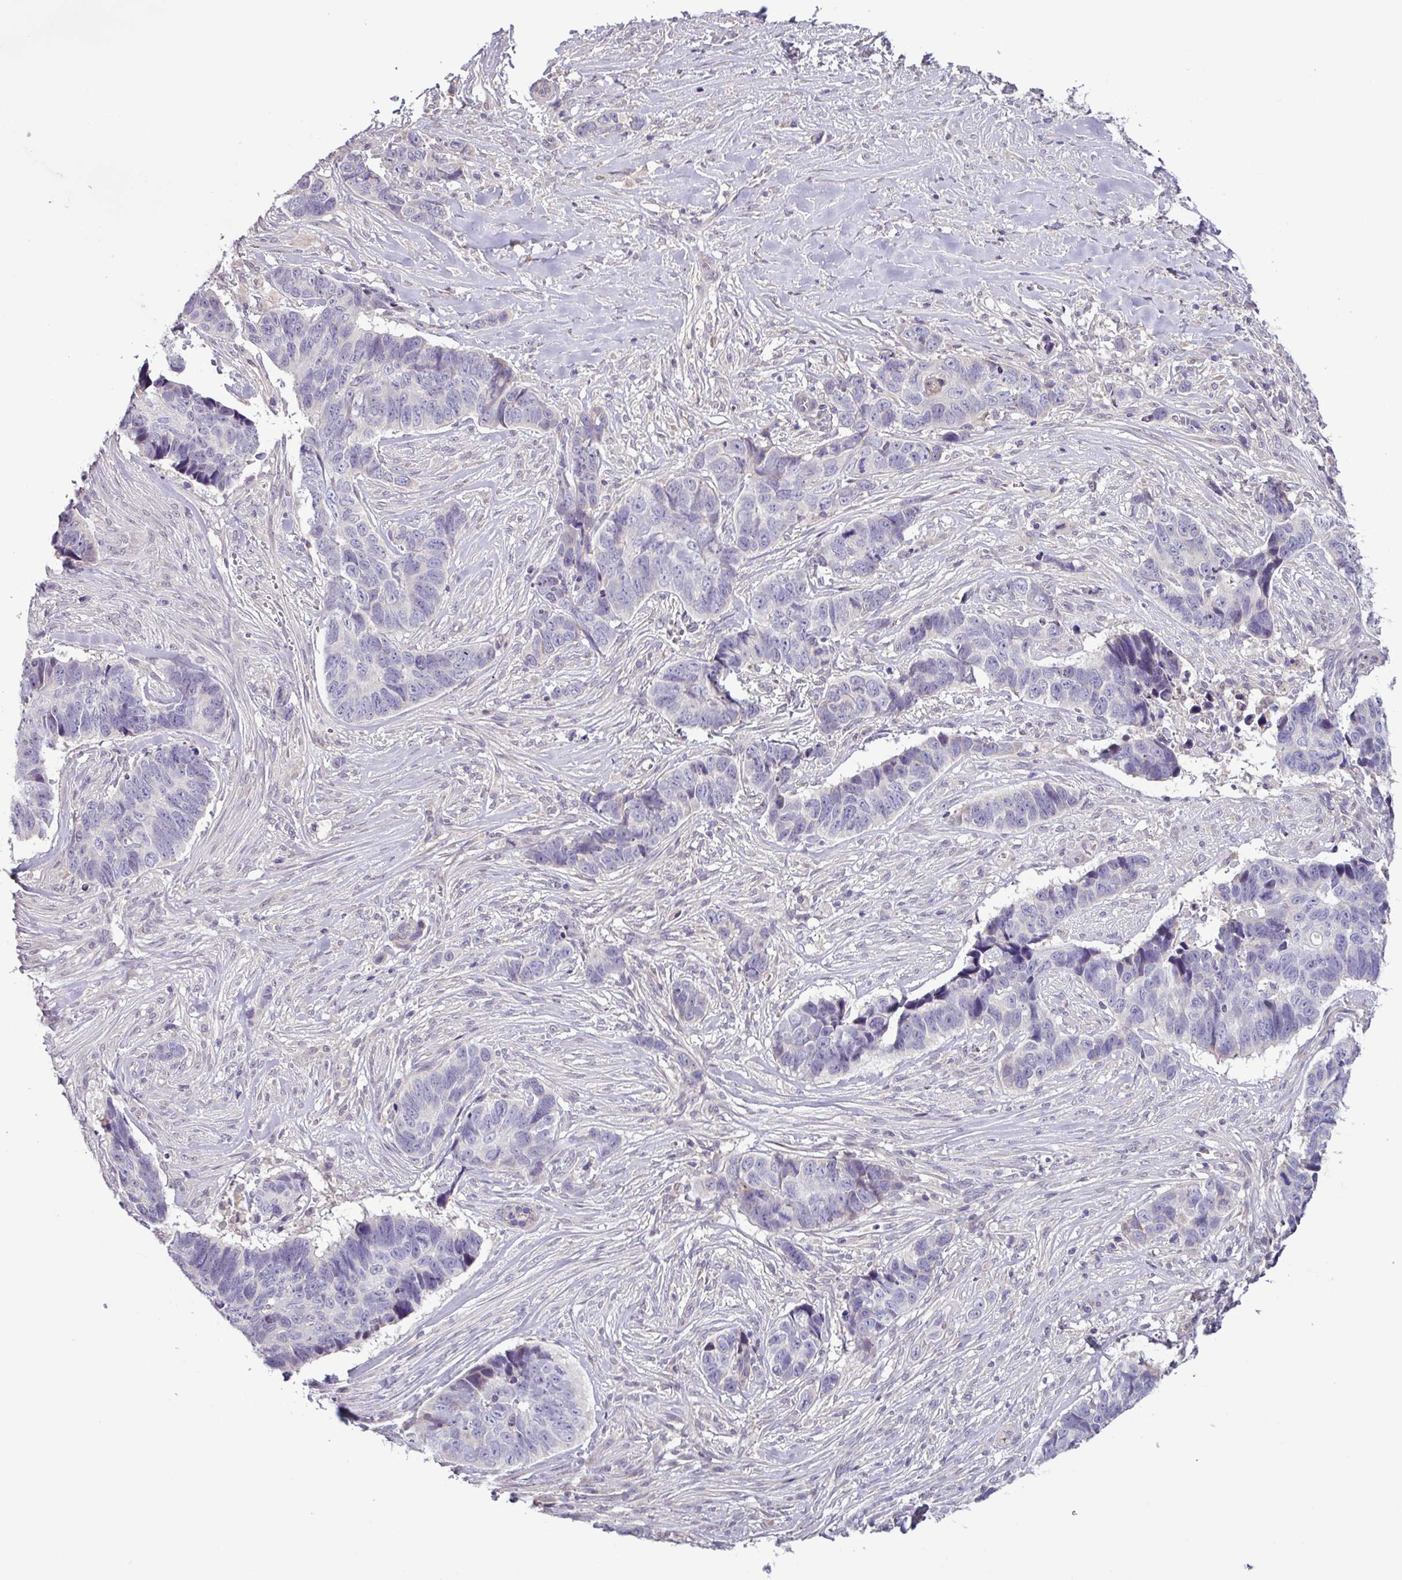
{"staining": {"intensity": "negative", "quantity": "none", "location": "none"}, "tissue": "skin cancer", "cell_type": "Tumor cells", "image_type": "cancer", "snomed": [{"axis": "morphology", "description": "Basal cell carcinoma"}, {"axis": "topography", "description": "Skin"}], "caption": "DAB immunohistochemical staining of skin cancer (basal cell carcinoma) shows no significant expression in tumor cells.", "gene": "SFTPB", "patient": {"sex": "female", "age": 82}}